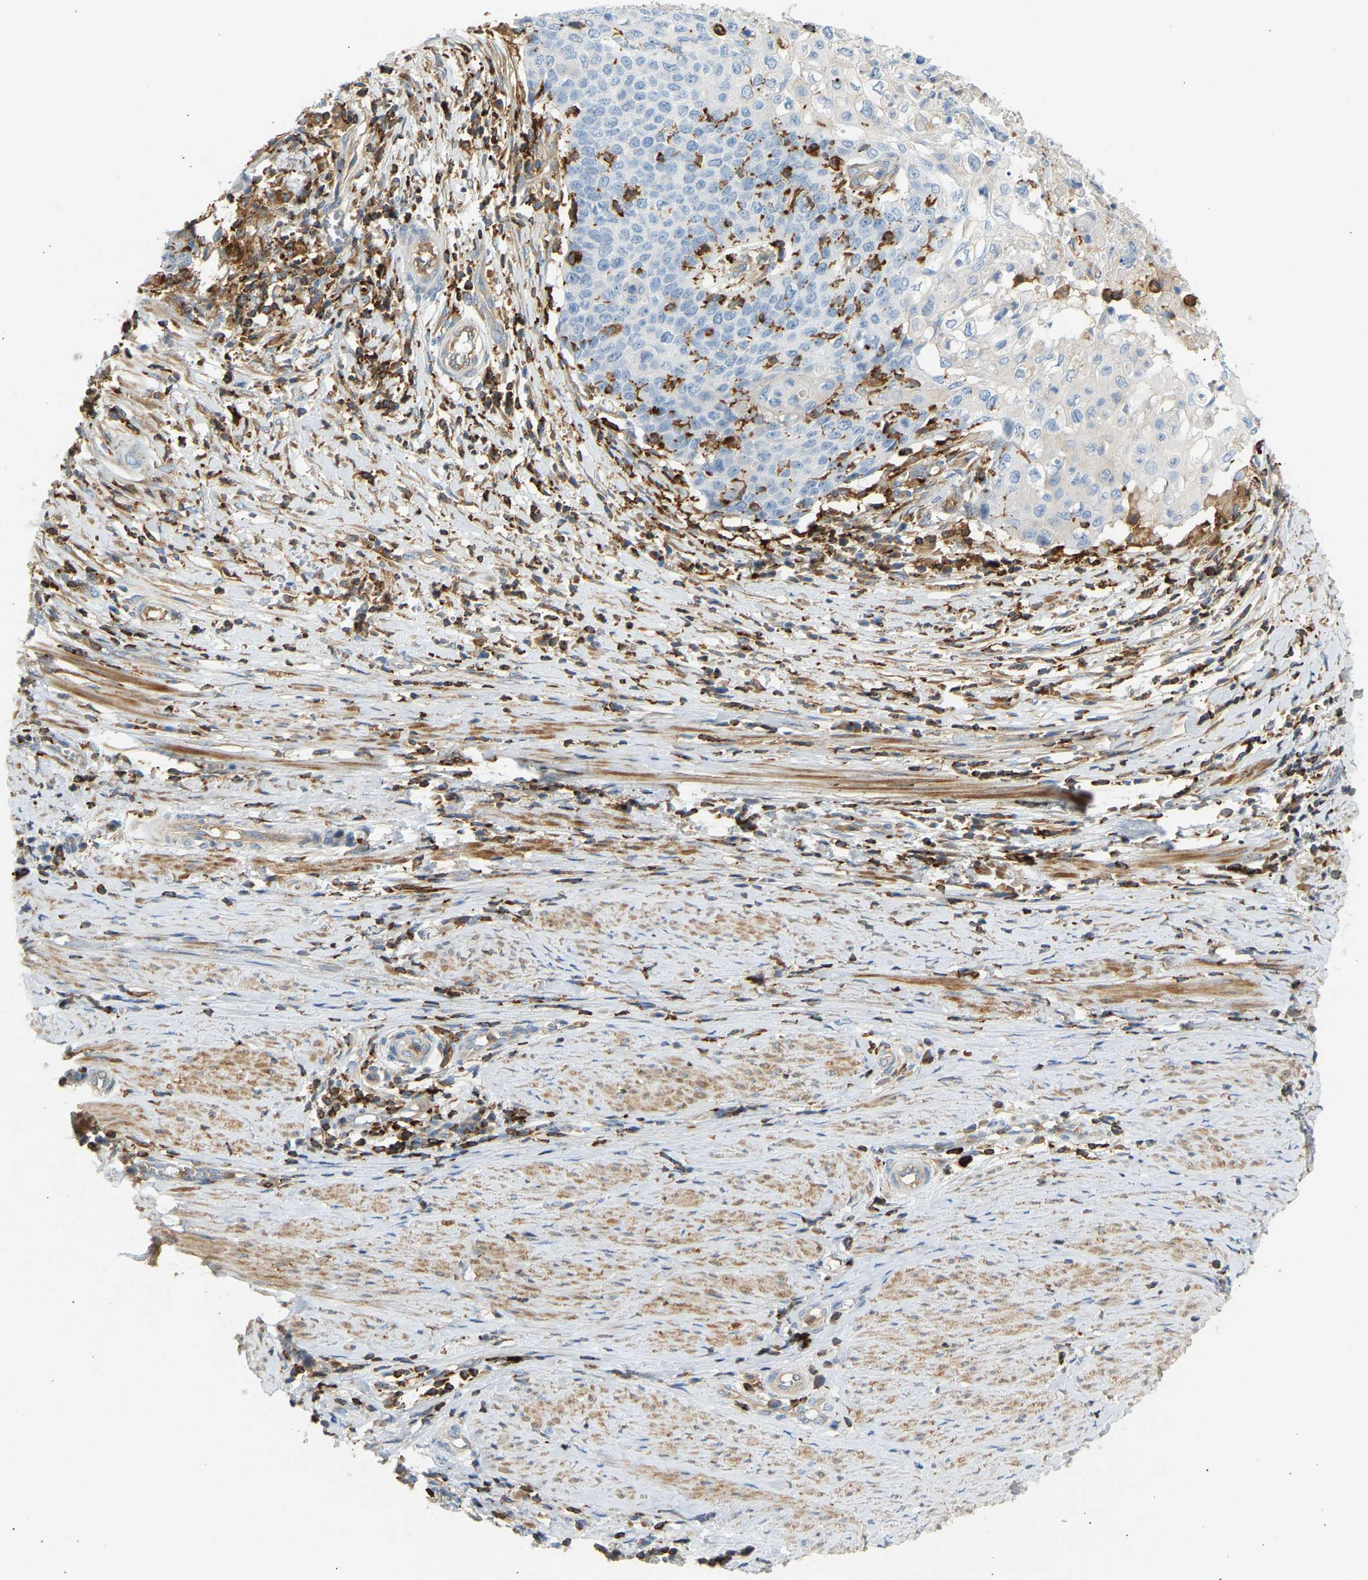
{"staining": {"intensity": "negative", "quantity": "none", "location": "none"}, "tissue": "cervical cancer", "cell_type": "Tumor cells", "image_type": "cancer", "snomed": [{"axis": "morphology", "description": "Squamous cell carcinoma, NOS"}, {"axis": "topography", "description": "Cervix"}], "caption": "Immunohistochemistry histopathology image of cervical squamous cell carcinoma stained for a protein (brown), which shows no expression in tumor cells.", "gene": "FNBP1", "patient": {"sex": "female", "age": 39}}